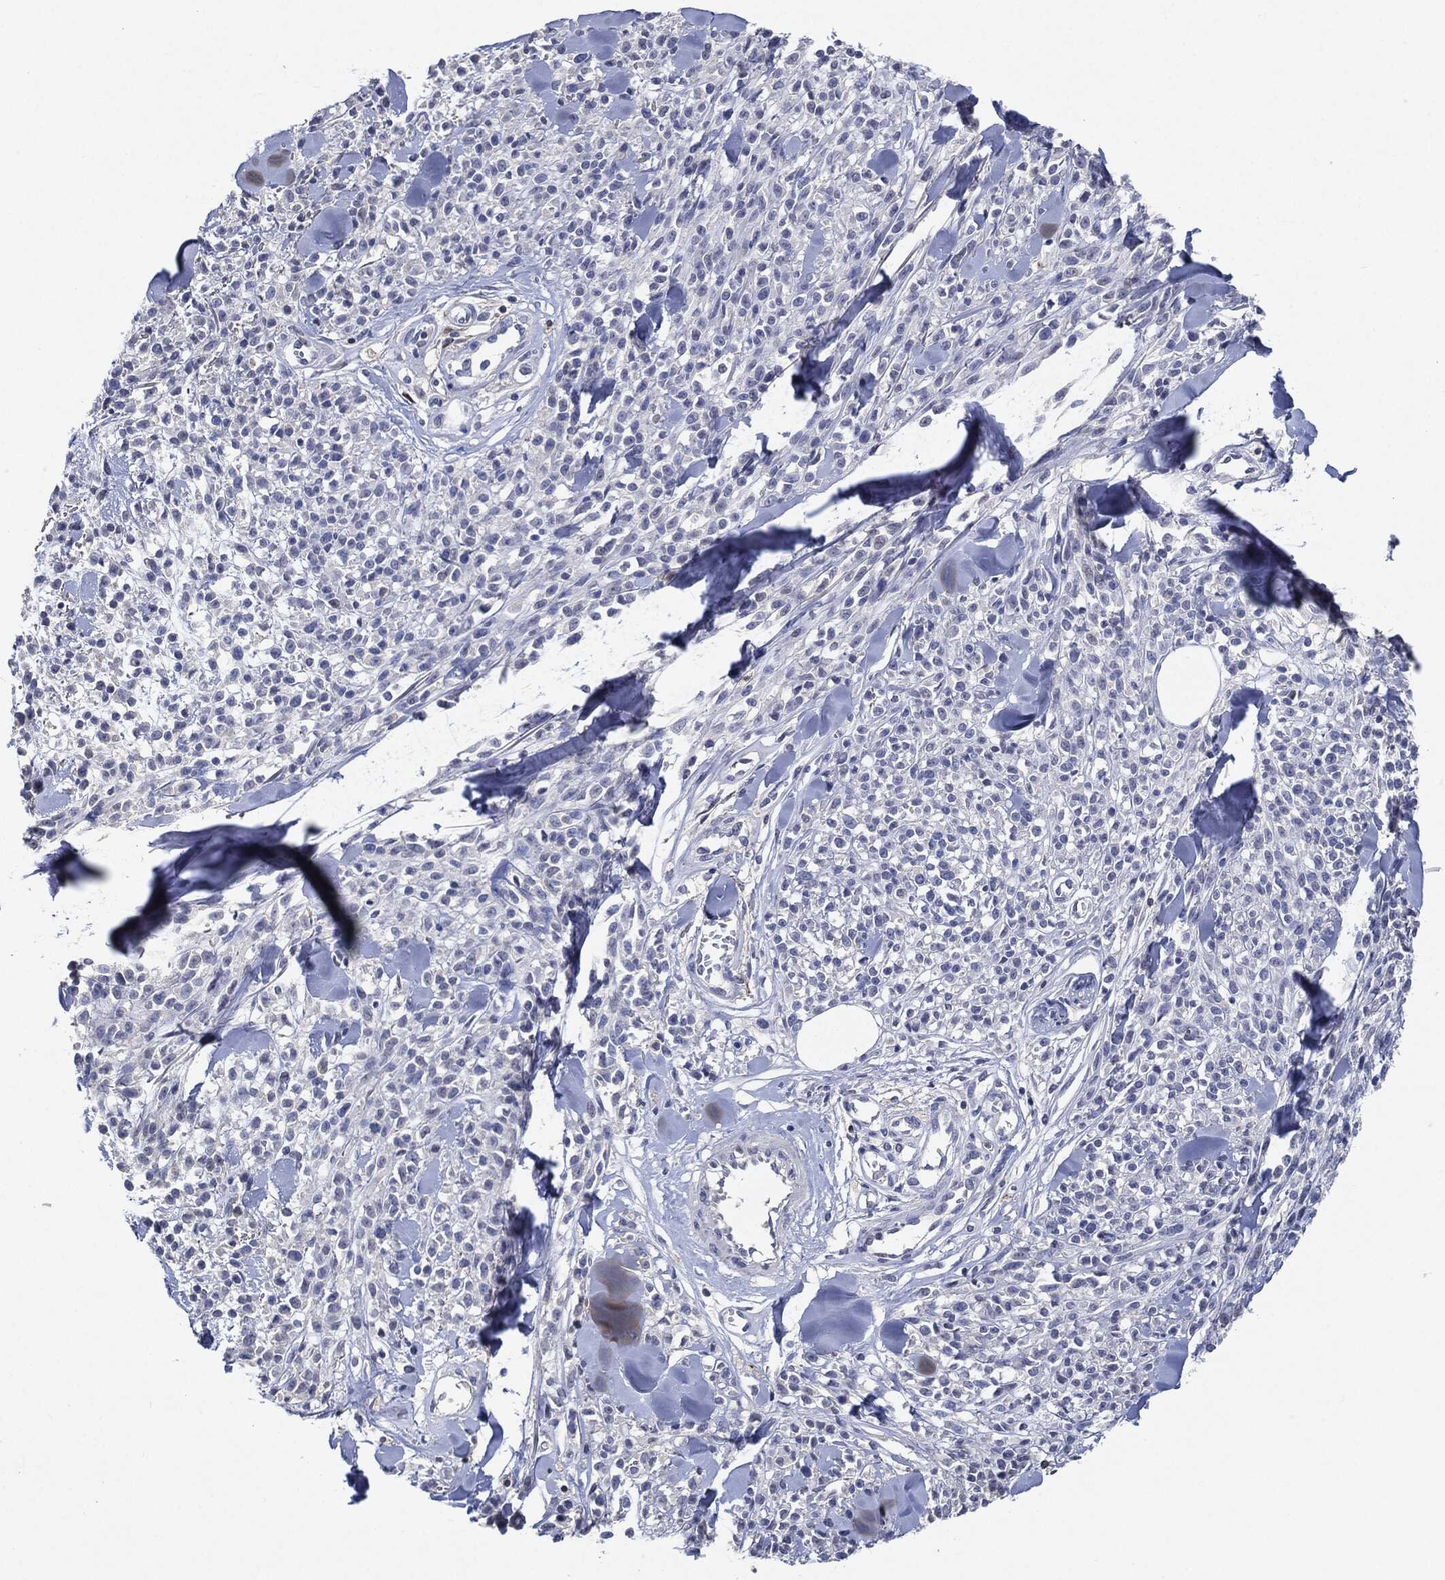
{"staining": {"intensity": "negative", "quantity": "none", "location": "none"}, "tissue": "melanoma", "cell_type": "Tumor cells", "image_type": "cancer", "snomed": [{"axis": "morphology", "description": "Malignant melanoma, NOS"}, {"axis": "topography", "description": "Skin"}, {"axis": "topography", "description": "Skin of trunk"}], "caption": "Melanoma stained for a protein using immunohistochemistry (IHC) displays no positivity tumor cells.", "gene": "NTRK1", "patient": {"sex": "male", "age": 74}}